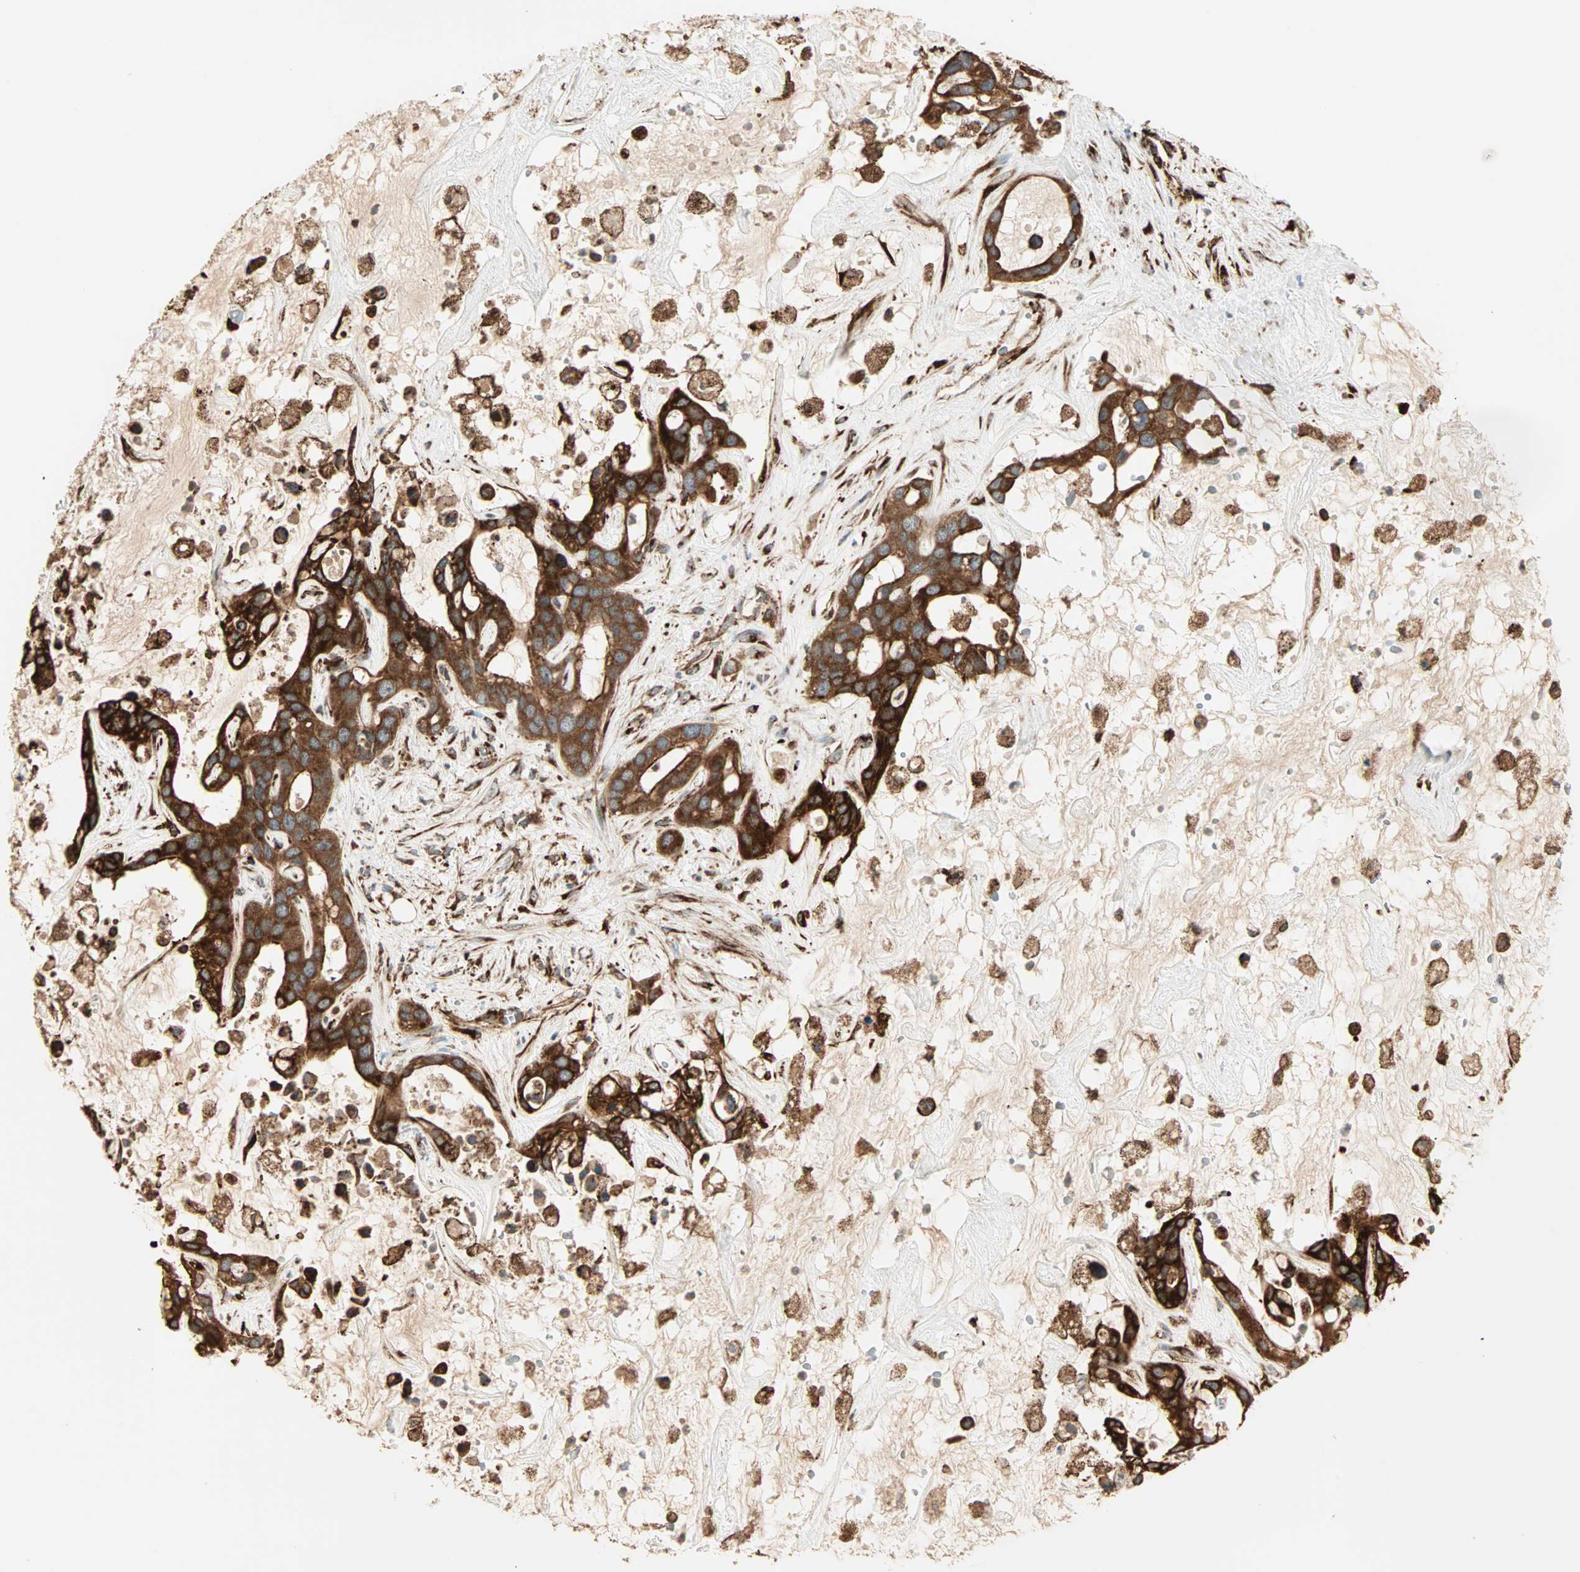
{"staining": {"intensity": "strong", "quantity": ">75%", "location": "cytoplasmic/membranous"}, "tissue": "liver cancer", "cell_type": "Tumor cells", "image_type": "cancer", "snomed": [{"axis": "morphology", "description": "Cholangiocarcinoma"}, {"axis": "topography", "description": "Liver"}], "caption": "Human liver cholangiocarcinoma stained for a protein (brown) reveals strong cytoplasmic/membranous positive staining in approximately >75% of tumor cells.", "gene": "P4HA1", "patient": {"sex": "female", "age": 65}}